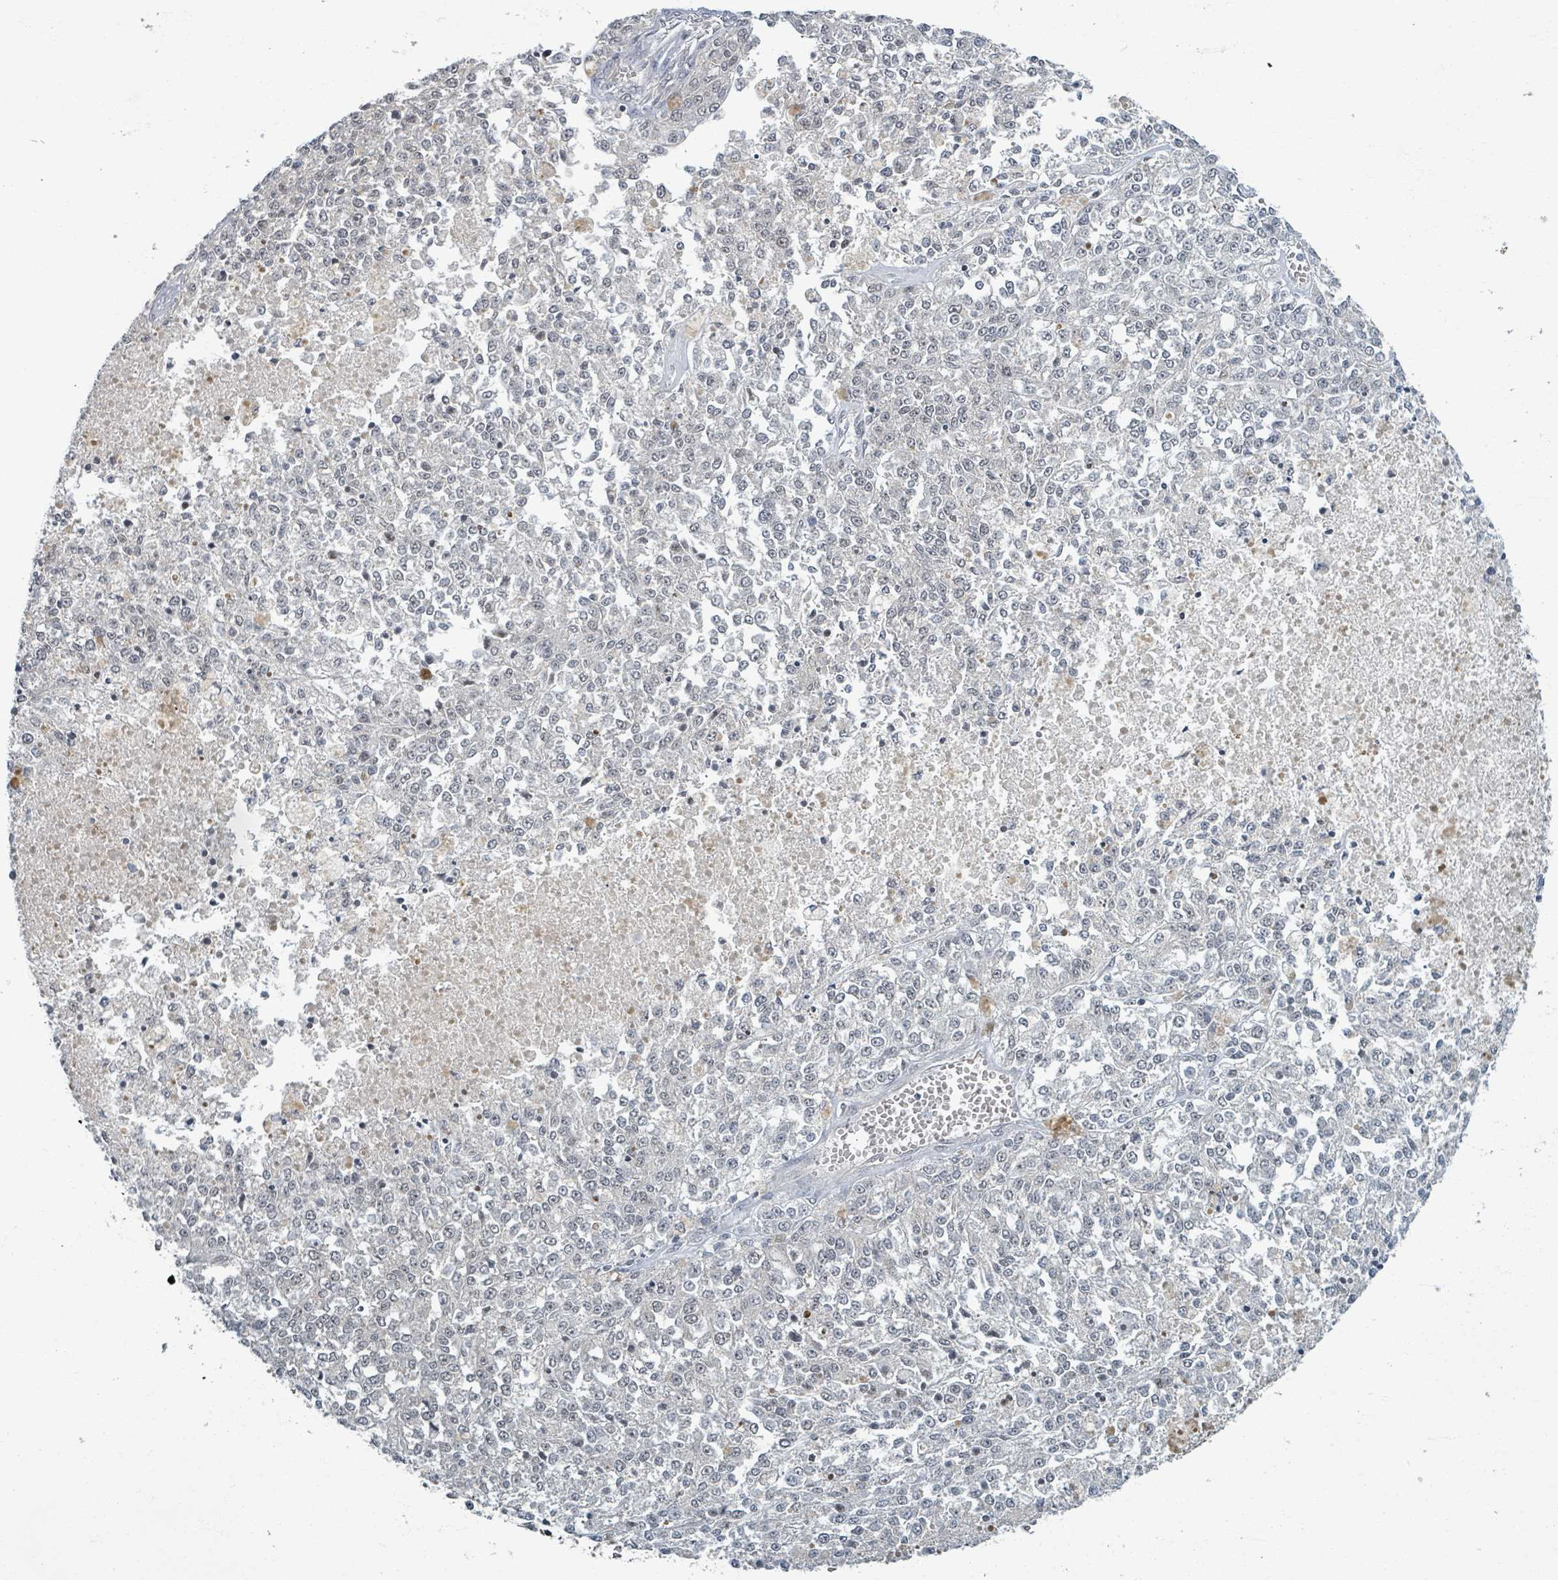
{"staining": {"intensity": "negative", "quantity": "none", "location": "none"}, "tissue": "melanoma", "cell_type": "Tumor cells", "image_type": "cancer", "snomed": [{"axis": "morphology", "description": "Malignant melanoma, NOS"}, {"axis": "topography", "description": "Skin"}], "caption": "Photomicrograph shows no significant protein expression in tumor cells of melanoma.", "gene": "INTS15", "patient": {"sex": "female", "age": 64}}